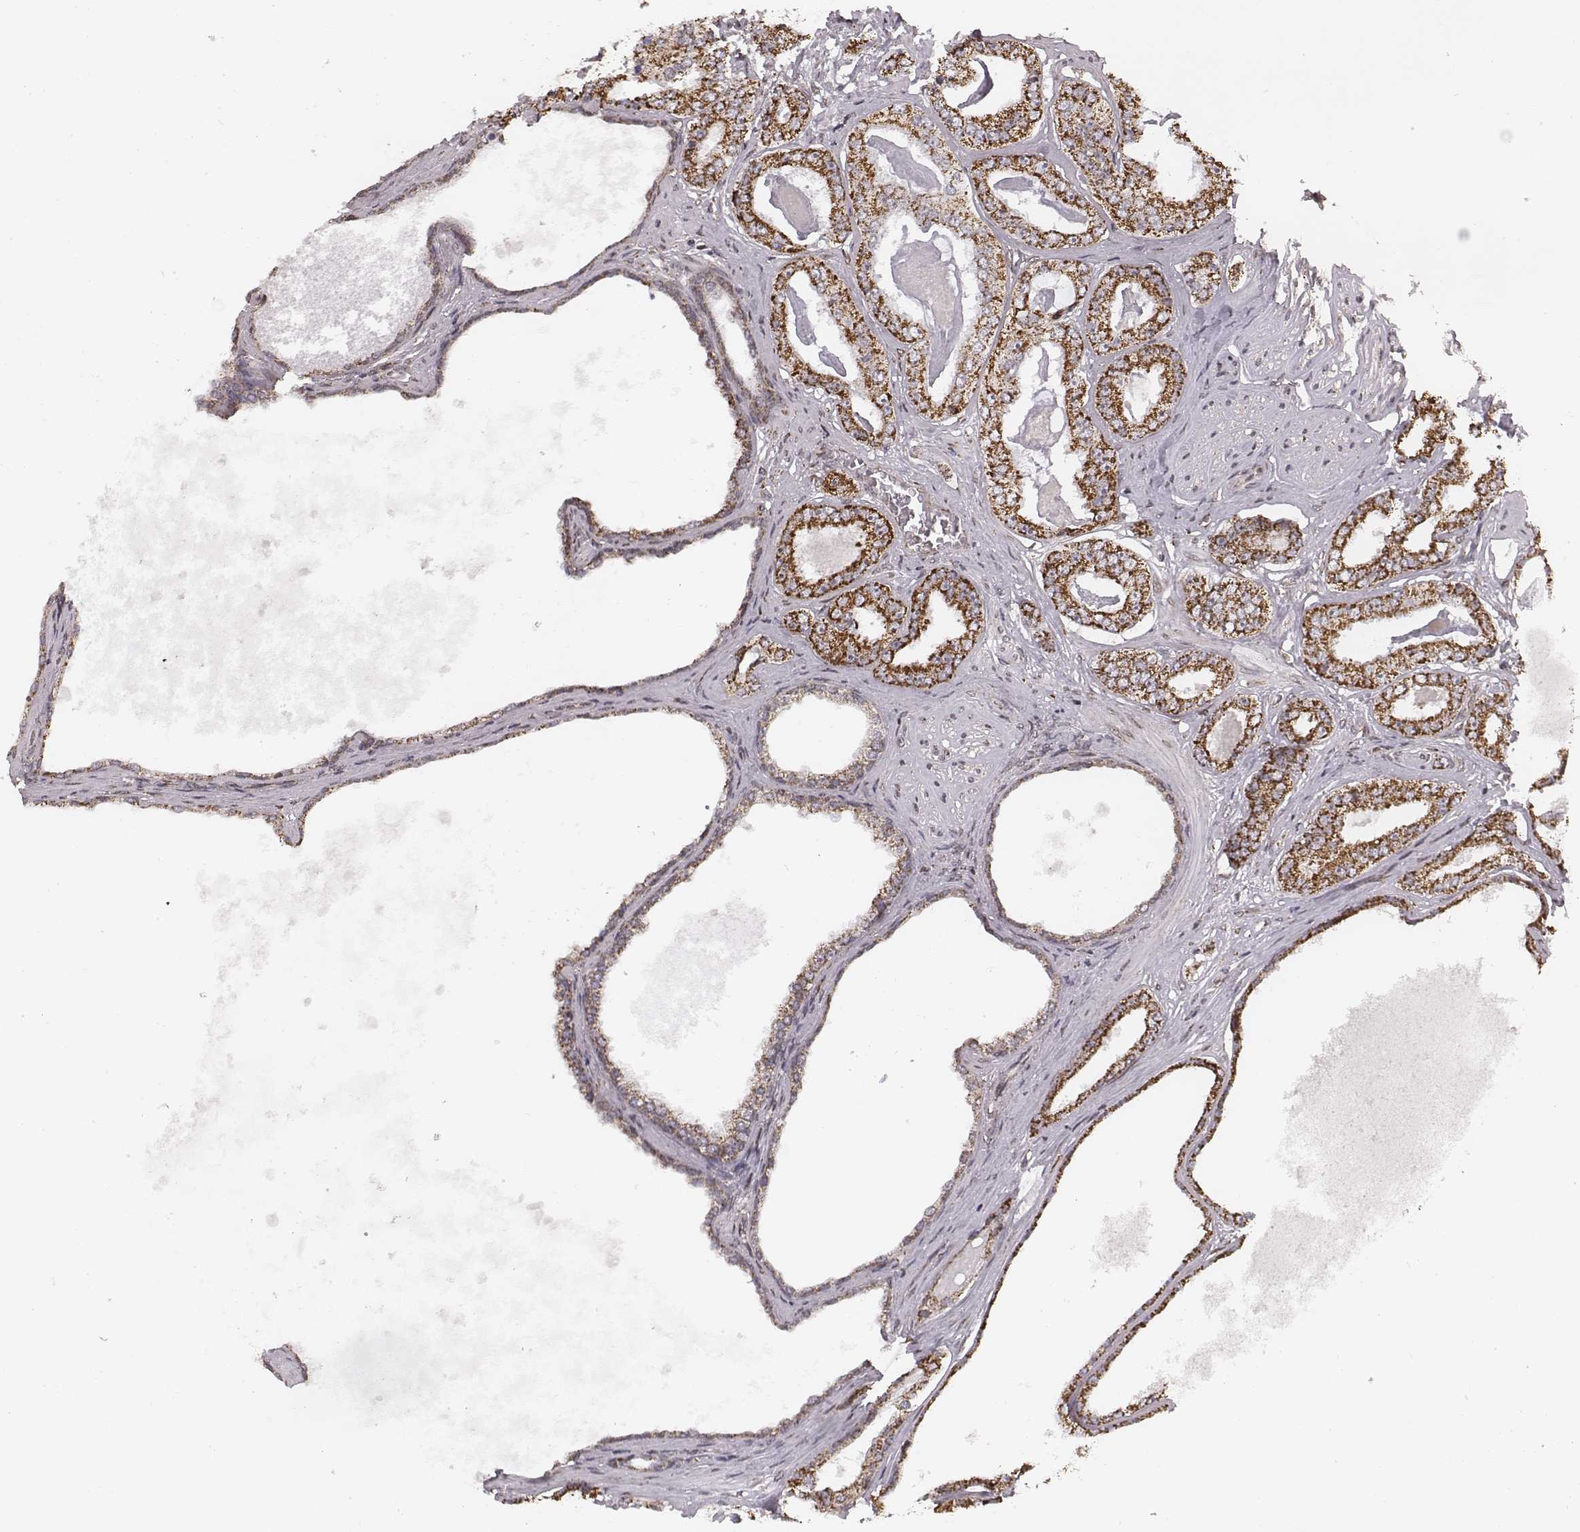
{"staining": {"intensity": "strong", "quantity": "25%-75%", "location": "cytoplasmic/membranous"}, "tissue": "prostate cancer", "cell_type": "Tumor cells", "image_type": "cancer", "snomed": [{"axis": "morphology", "description": "Adenocarcinoma, NOS"}, {"axis": "topography", "description": "Prostate"}], "caption": "Strong cytoplasmic/membranous expression is seen in approximately 25%-75% of tumor cells in adenocarcinoma (prostate).", "gene": "ACOT2", "patient": {"sex": "male", "age": 64}}